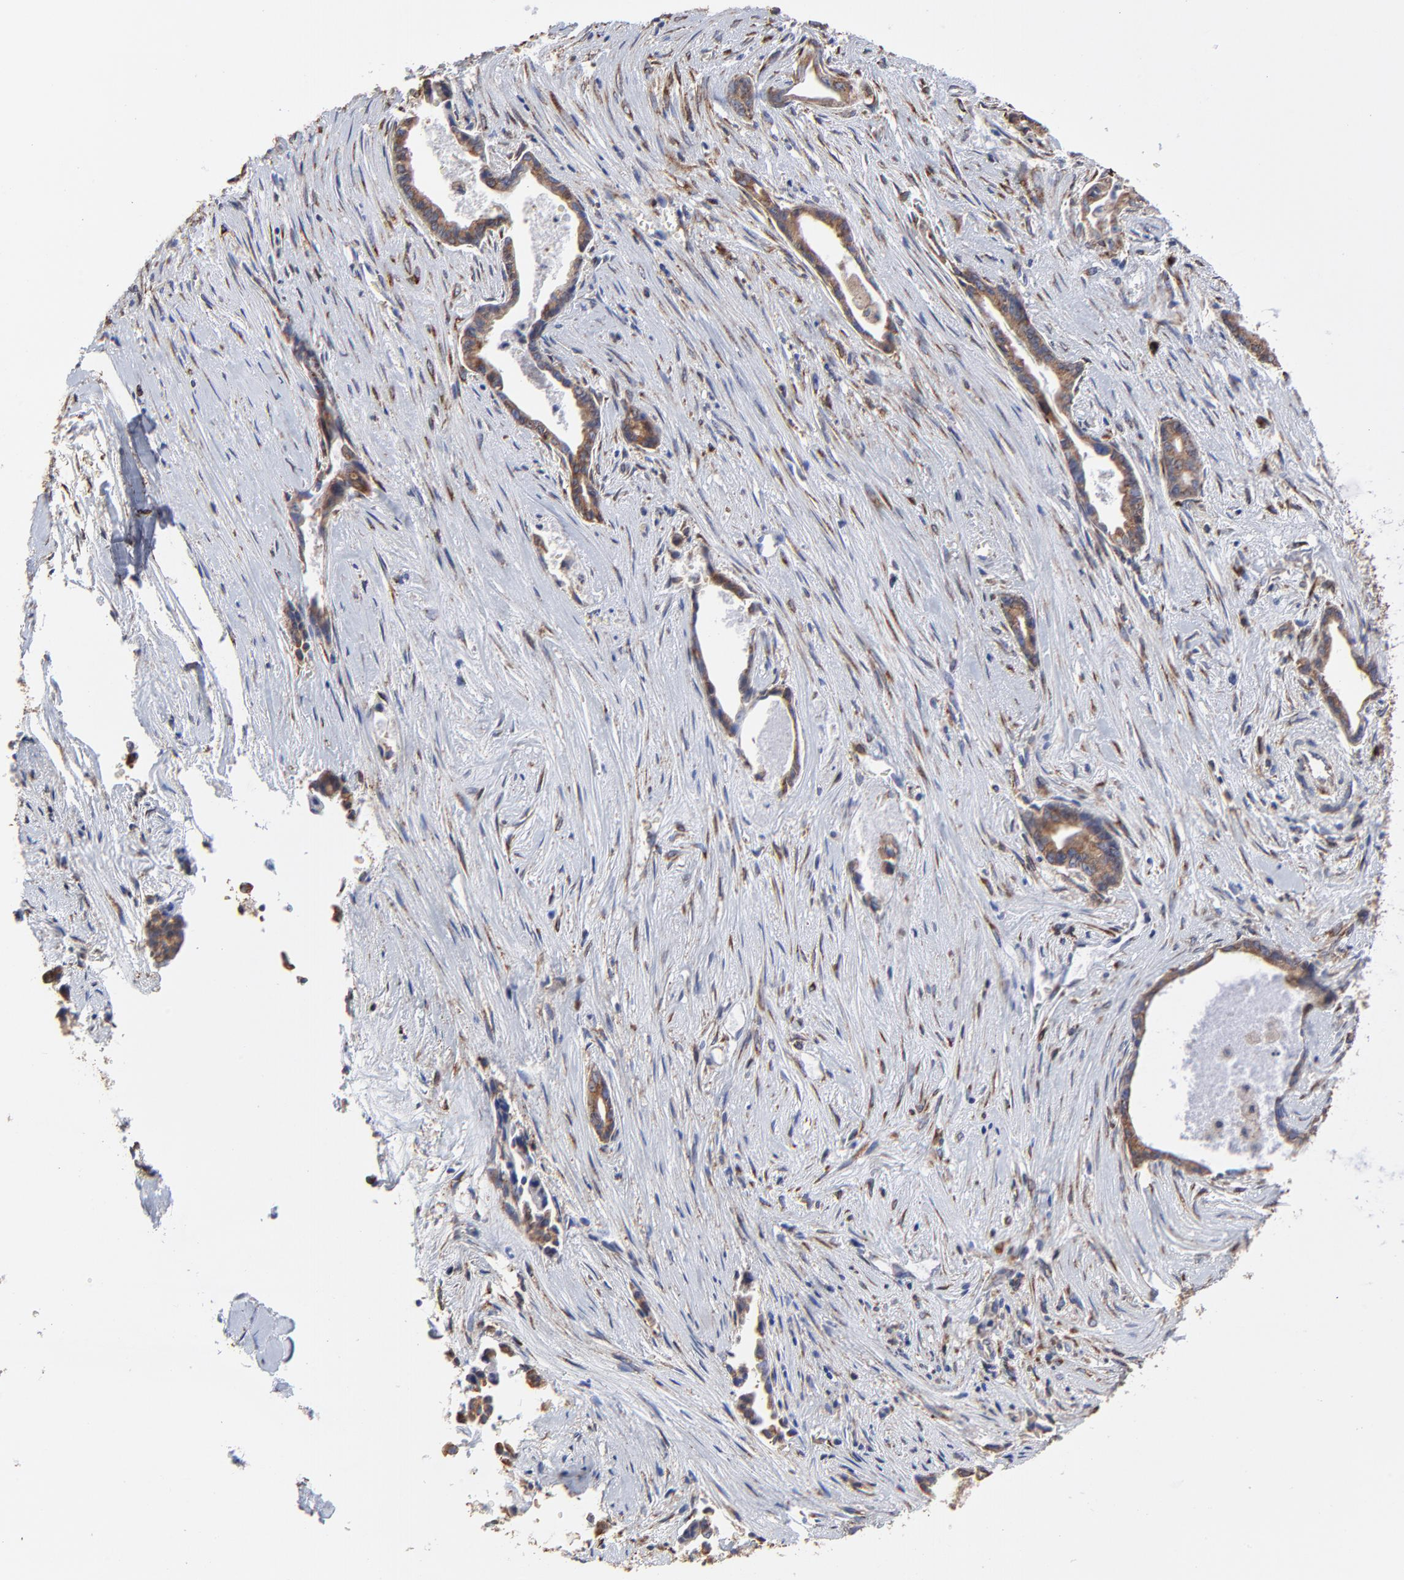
{"staining": {"intensity": "moderate", "quantity": ">75%", "location": "cytoplasmic/membranous"}, "tissue": "liver cancer", "cell_type": "Tumor cells", "image_type": "cancer", "snomed": [{"axis": "morphology", "description": "Cholangiocarcinoma"}, {"axis": "topography", "description": "Liver"}], "caption": "DAB immunohistochemical staining of human liver cancer (cholangiocarcinoma) shows moderate cytoplasmic/membranous protein positivity in about >75% of tumor cells.", "gene": "LMAN1", "patient": {"sex": "female", "age": 55}}